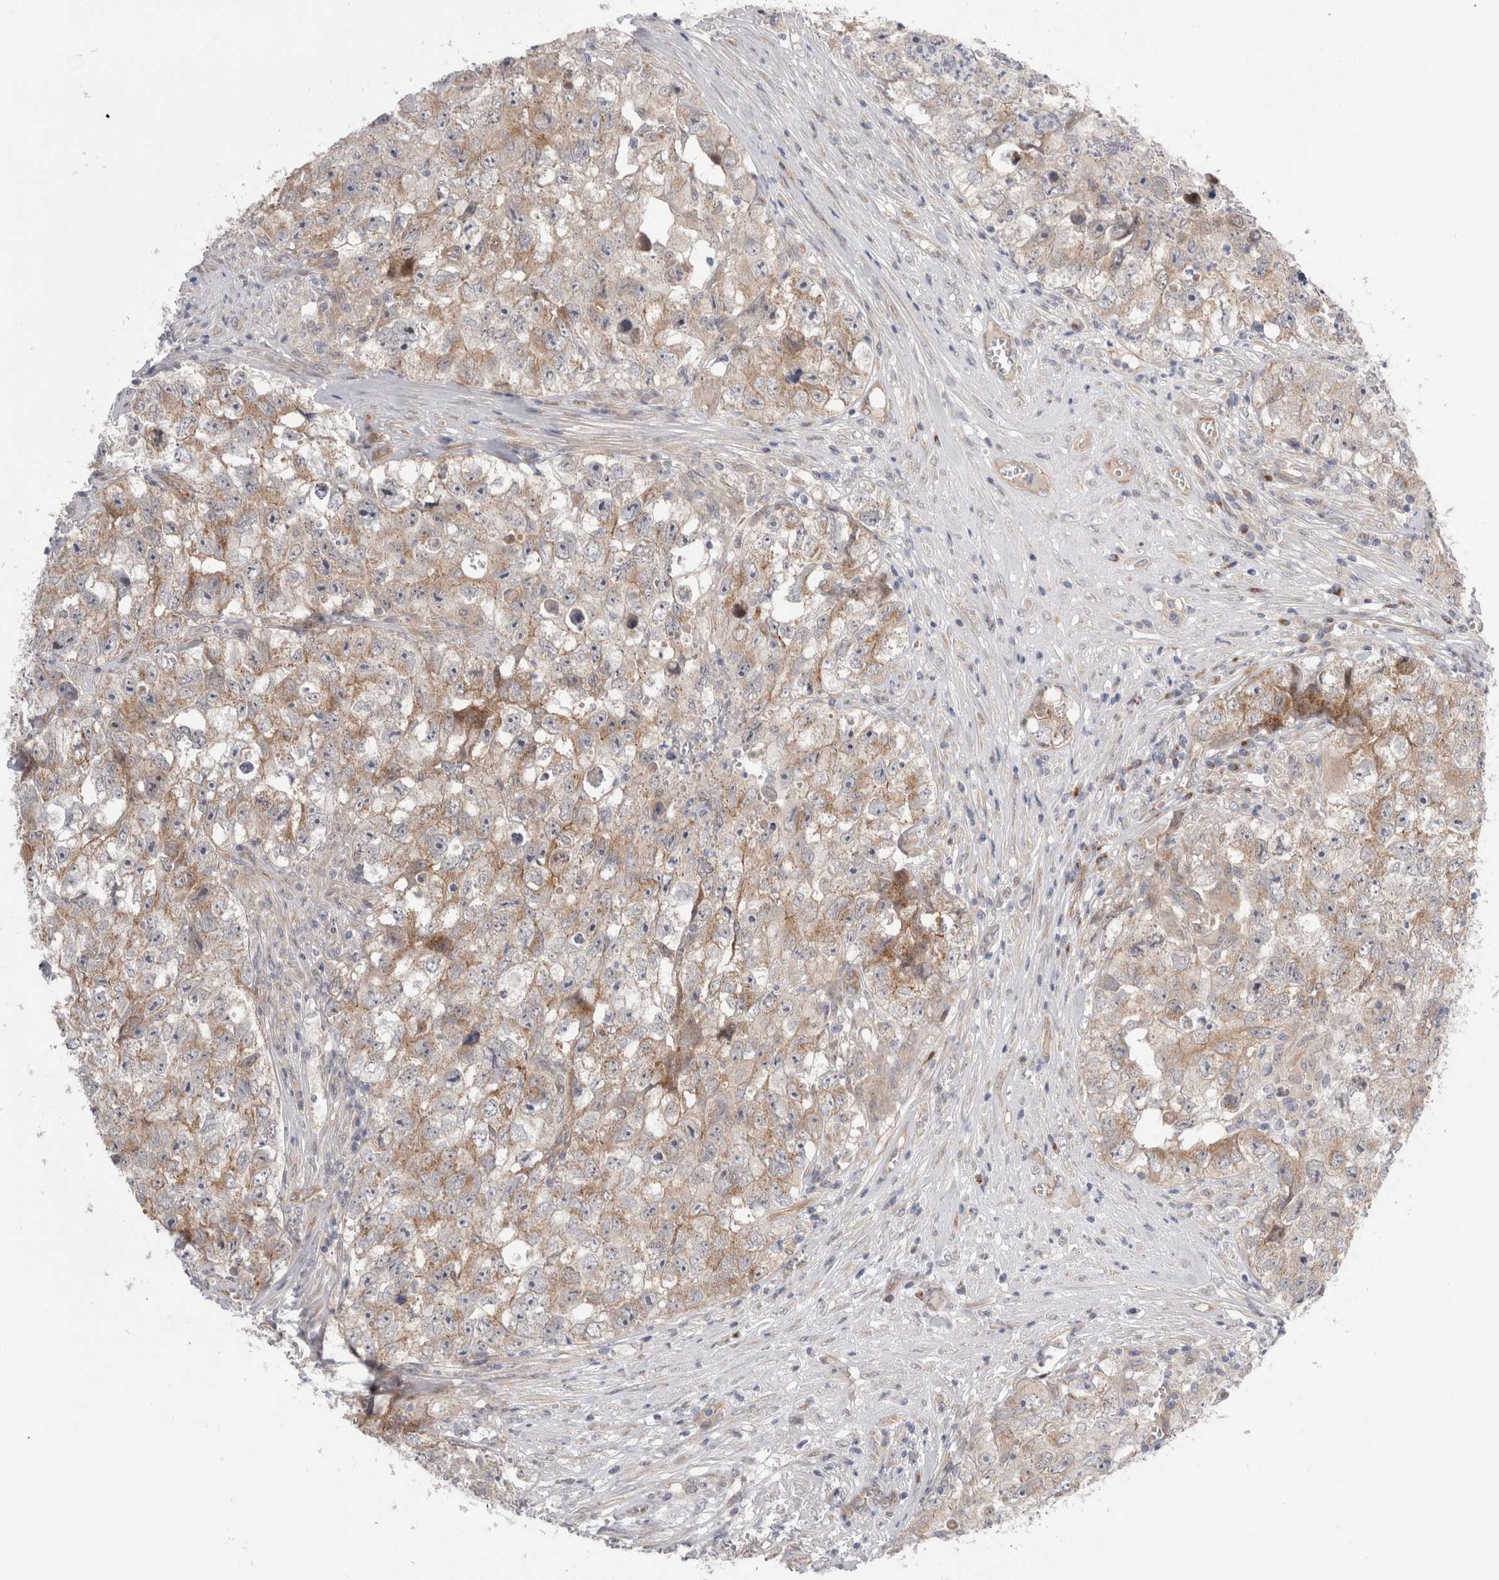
{"staining": {"intensity": "weak", "quantity": "<25%", "location": "cytoplasmic/membranous"}, "tissue": "testis cancer", "cell_type": "Tumor cells", "image_type": "cancer", "snomed": [{"axis": "morphology", "description": "Seminoma, NOS"}, {"axis": "morphology", "description": "Carcinoma, Embryonal, NOS"}, {"axis": "topography", "description": "Testis"}], "caption": "Tumor cells show no significant protein expression in testis cancer.", "gene": "TAFA5", "patient": {"sex": "male", "age": 43}}